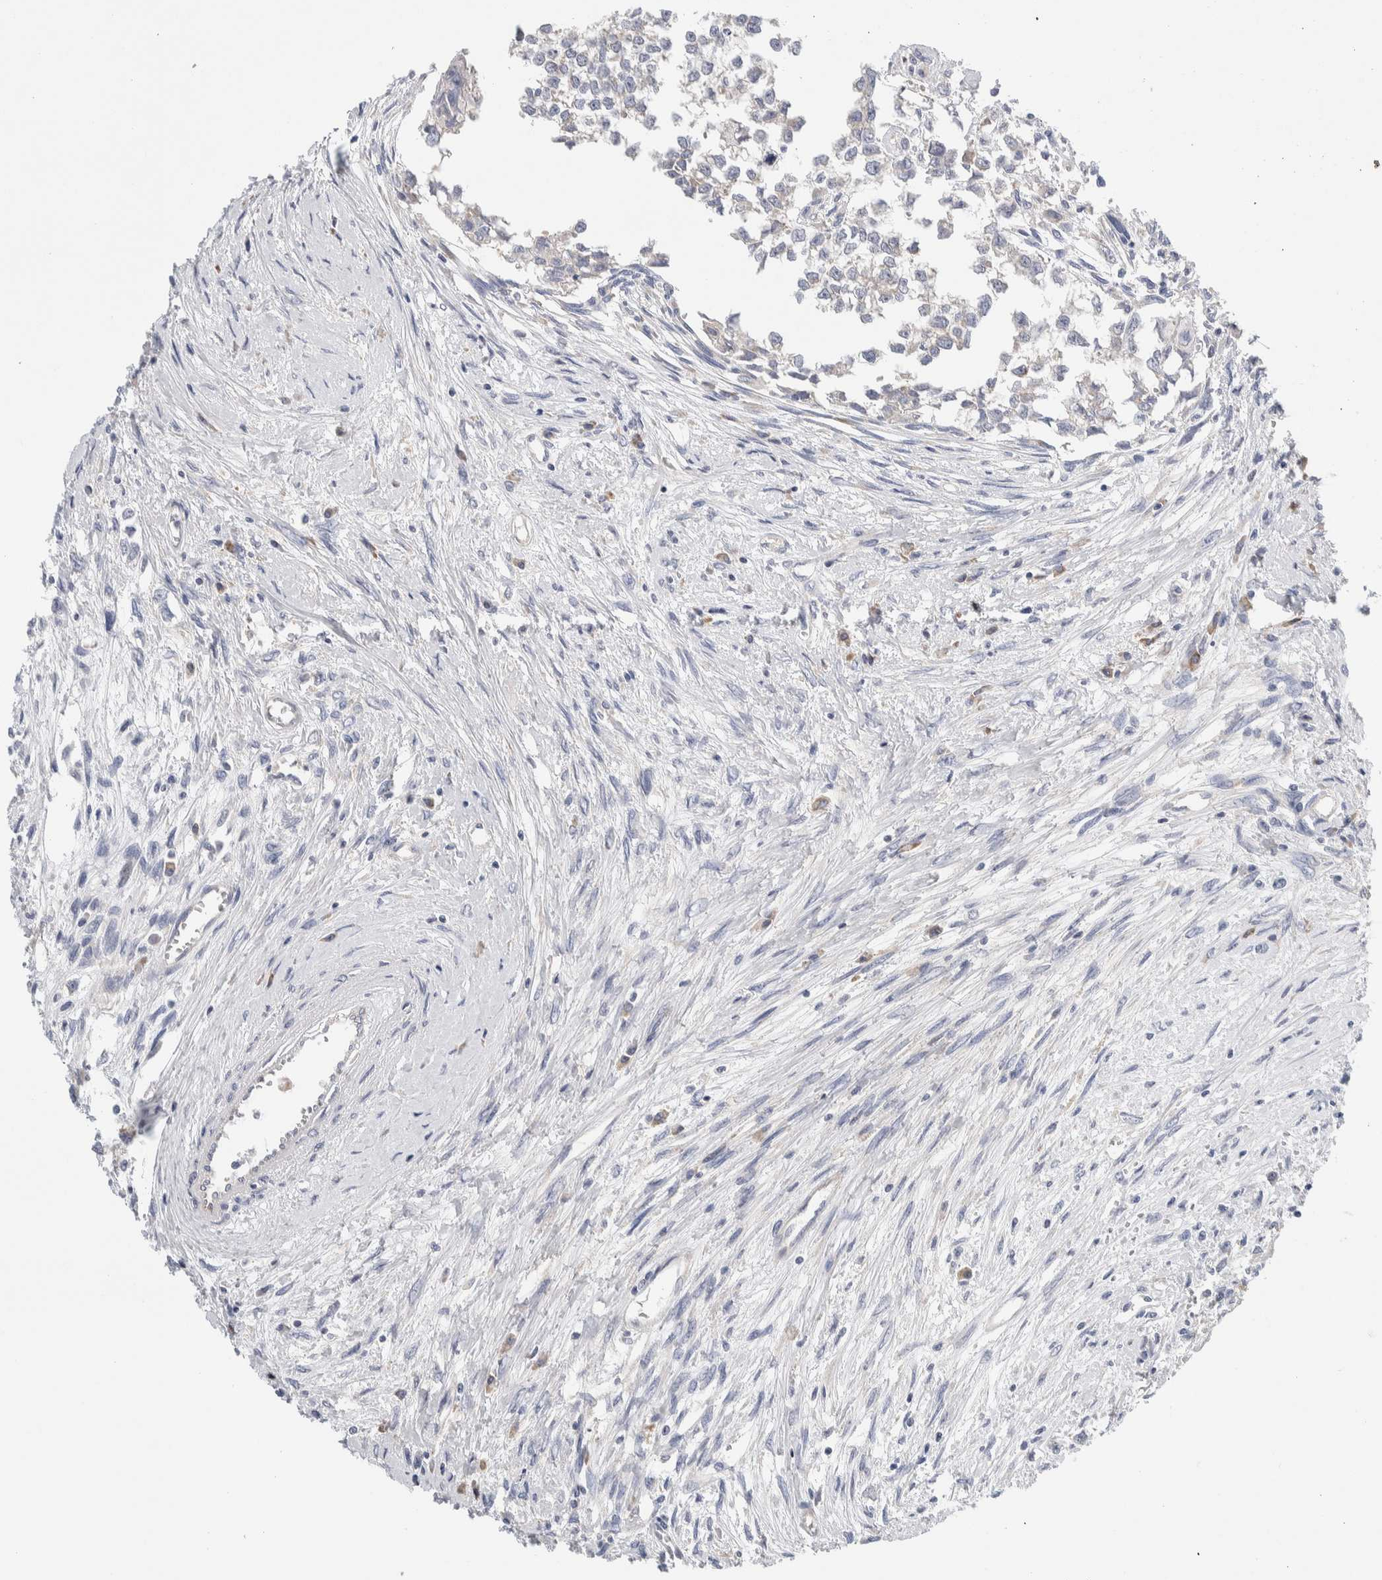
{"staining": {"intensity": "negative", "quantity": "none", "location": "none"}, "tissue": "testis cancer", "cell_type": "Tumor cells", "image_type": "cancer", "snomed": [{"axis": "morphology", "description": "Seminoma, NOS"}, {"axis": "morphology", "description": "Carcinoma, Embryonal, NOS"}, {"axis": "topography", "description": "Testis"}], "caption": "A histopathology image of testis cancer (embryonal carcinoma) stained for a protein exhibits no brown staining in tumor cells. (Immunohistochemistry, brightfield microscopy, high magnification).", "gene": "RACK1", "patient": {"sex": "male", "age": 51}}